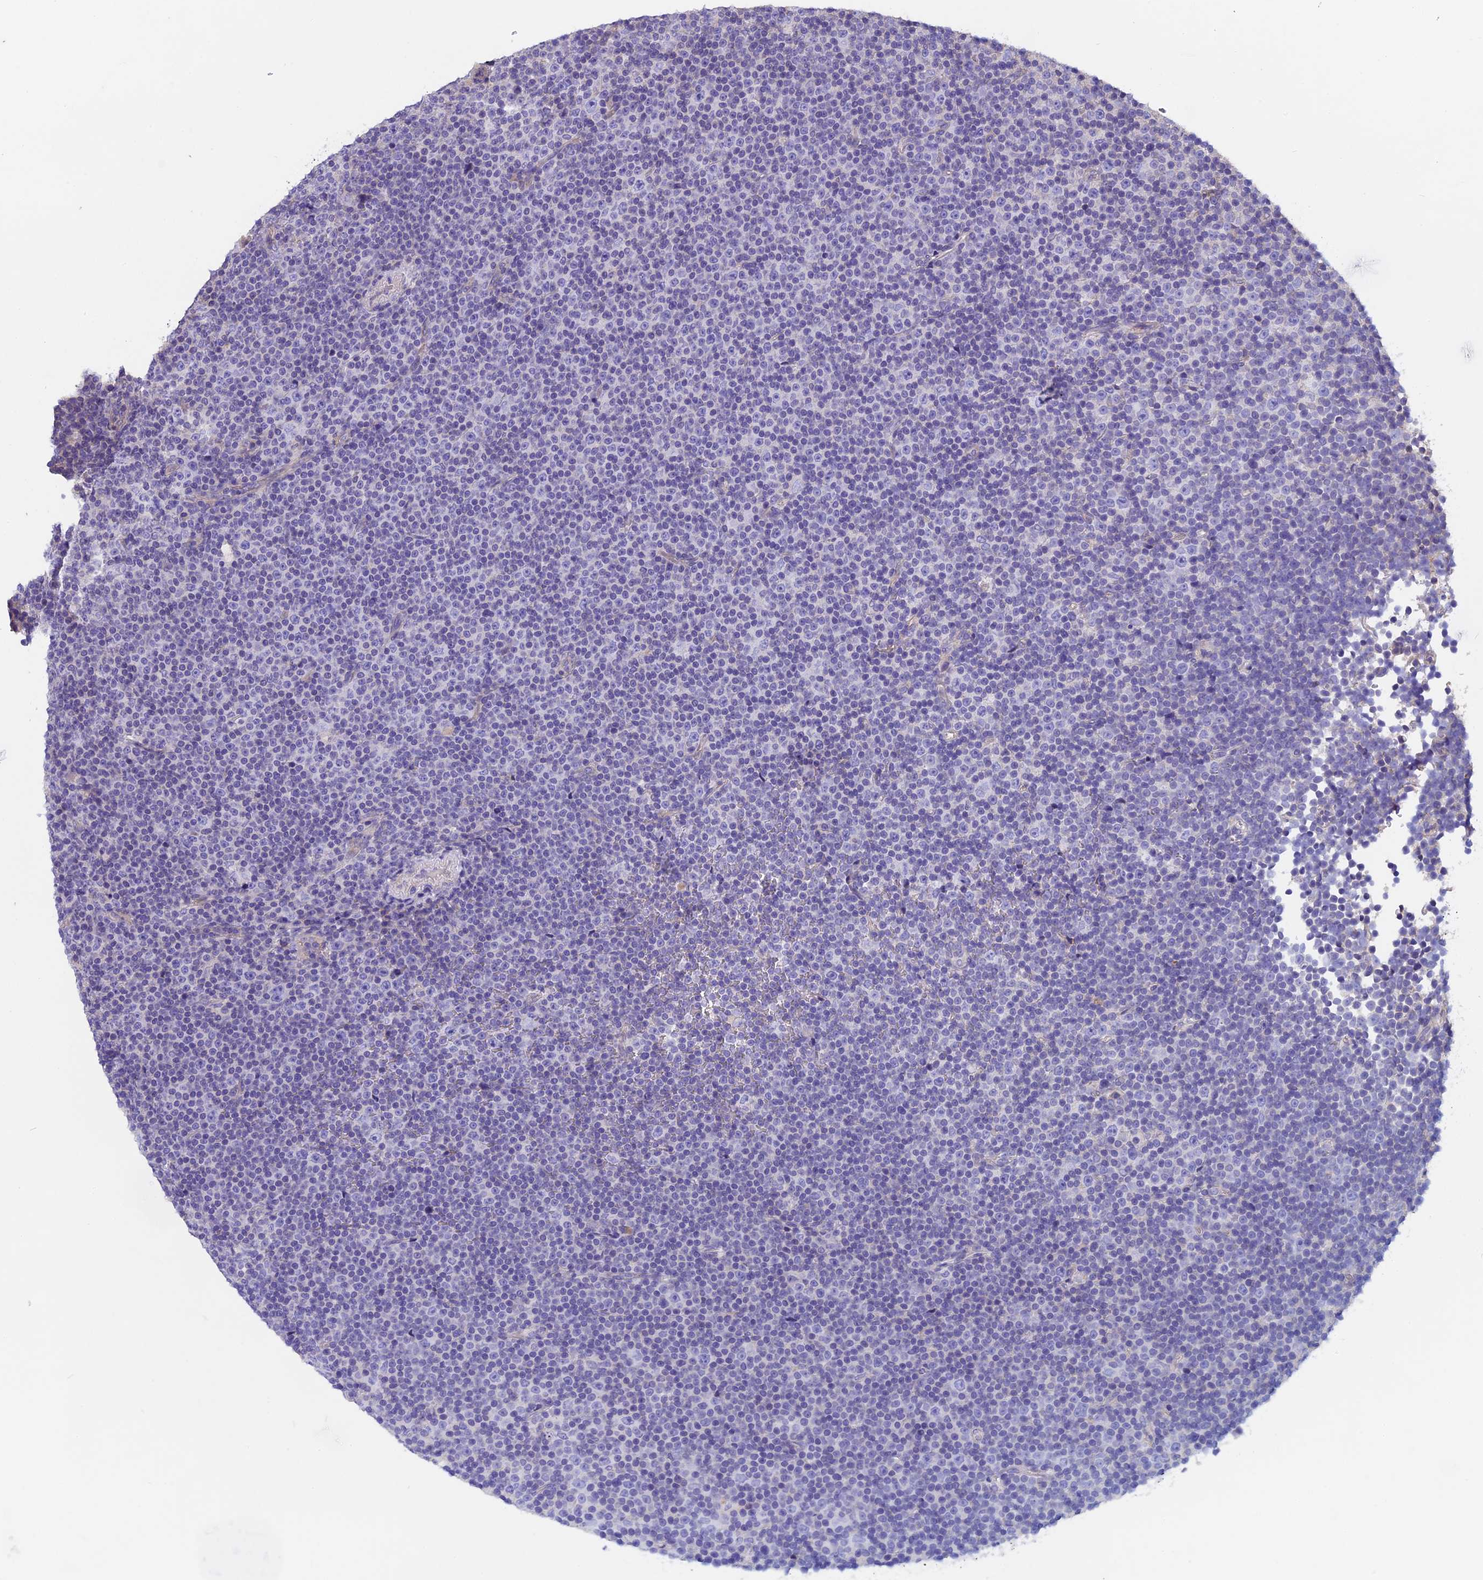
{"staining": {"intensity": "negative", "quantity": "none", "location": "none"}, "tissue": "lymphoma", "cell_type": "Tumor cells", "image_type": "cancer", "snomed": [{"axis": "morphology", "description": "Malignant lymphoma, non-Hodgkin's type, Low grade"}, {"axis": "topography", "description": "Lymph node"}], "caption": "DAB immunohistochemical staining of human lymphoma shows no significant expression in tumor cells.", "gene": "CCDC153", "patient": {"sex": "female", "age": 67}}